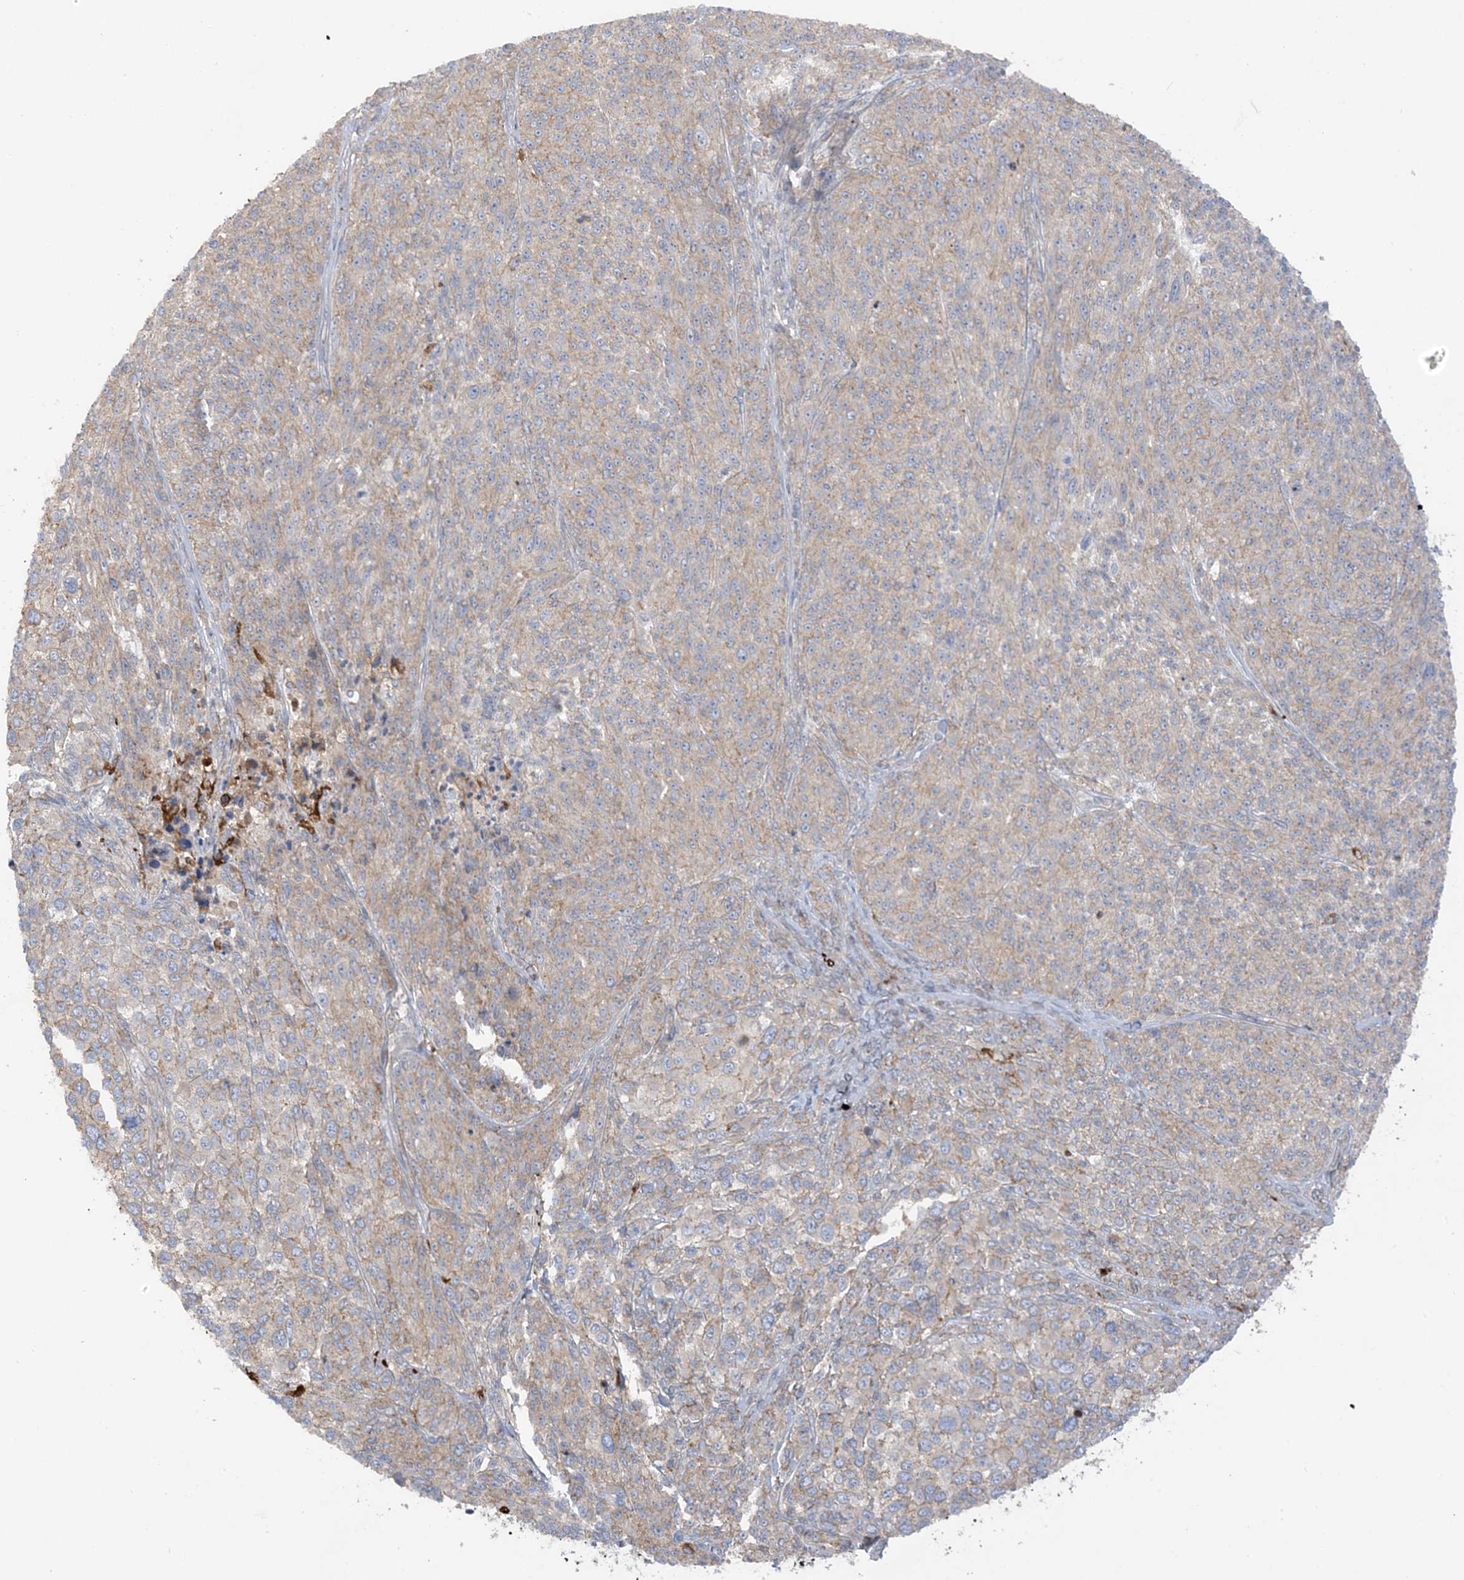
{"staining": {"intensity": "weak", "quantity": "25%-75%", "location": "cytoplasmic/membranous"}, "tissue": "melanoma", "cell_type": "Tumor cells", "image_type": "cancer", "snomed": [{"axis": "morphology", "description": "Malignant melanoma, NOS"}, {"axis": "topography", "description": "Skin of trunk"}], "caption": "Immunohistochemical staining of human melanoma shows weak cytoplasmic/membranous protein positivity in approximately 25%-75% of tumor cells. Immunohistochemistry stains the protein in brown and the nuclei are stained blue.", "gene": "ICMT", "patient": {"sex": "male", "age": 71}}